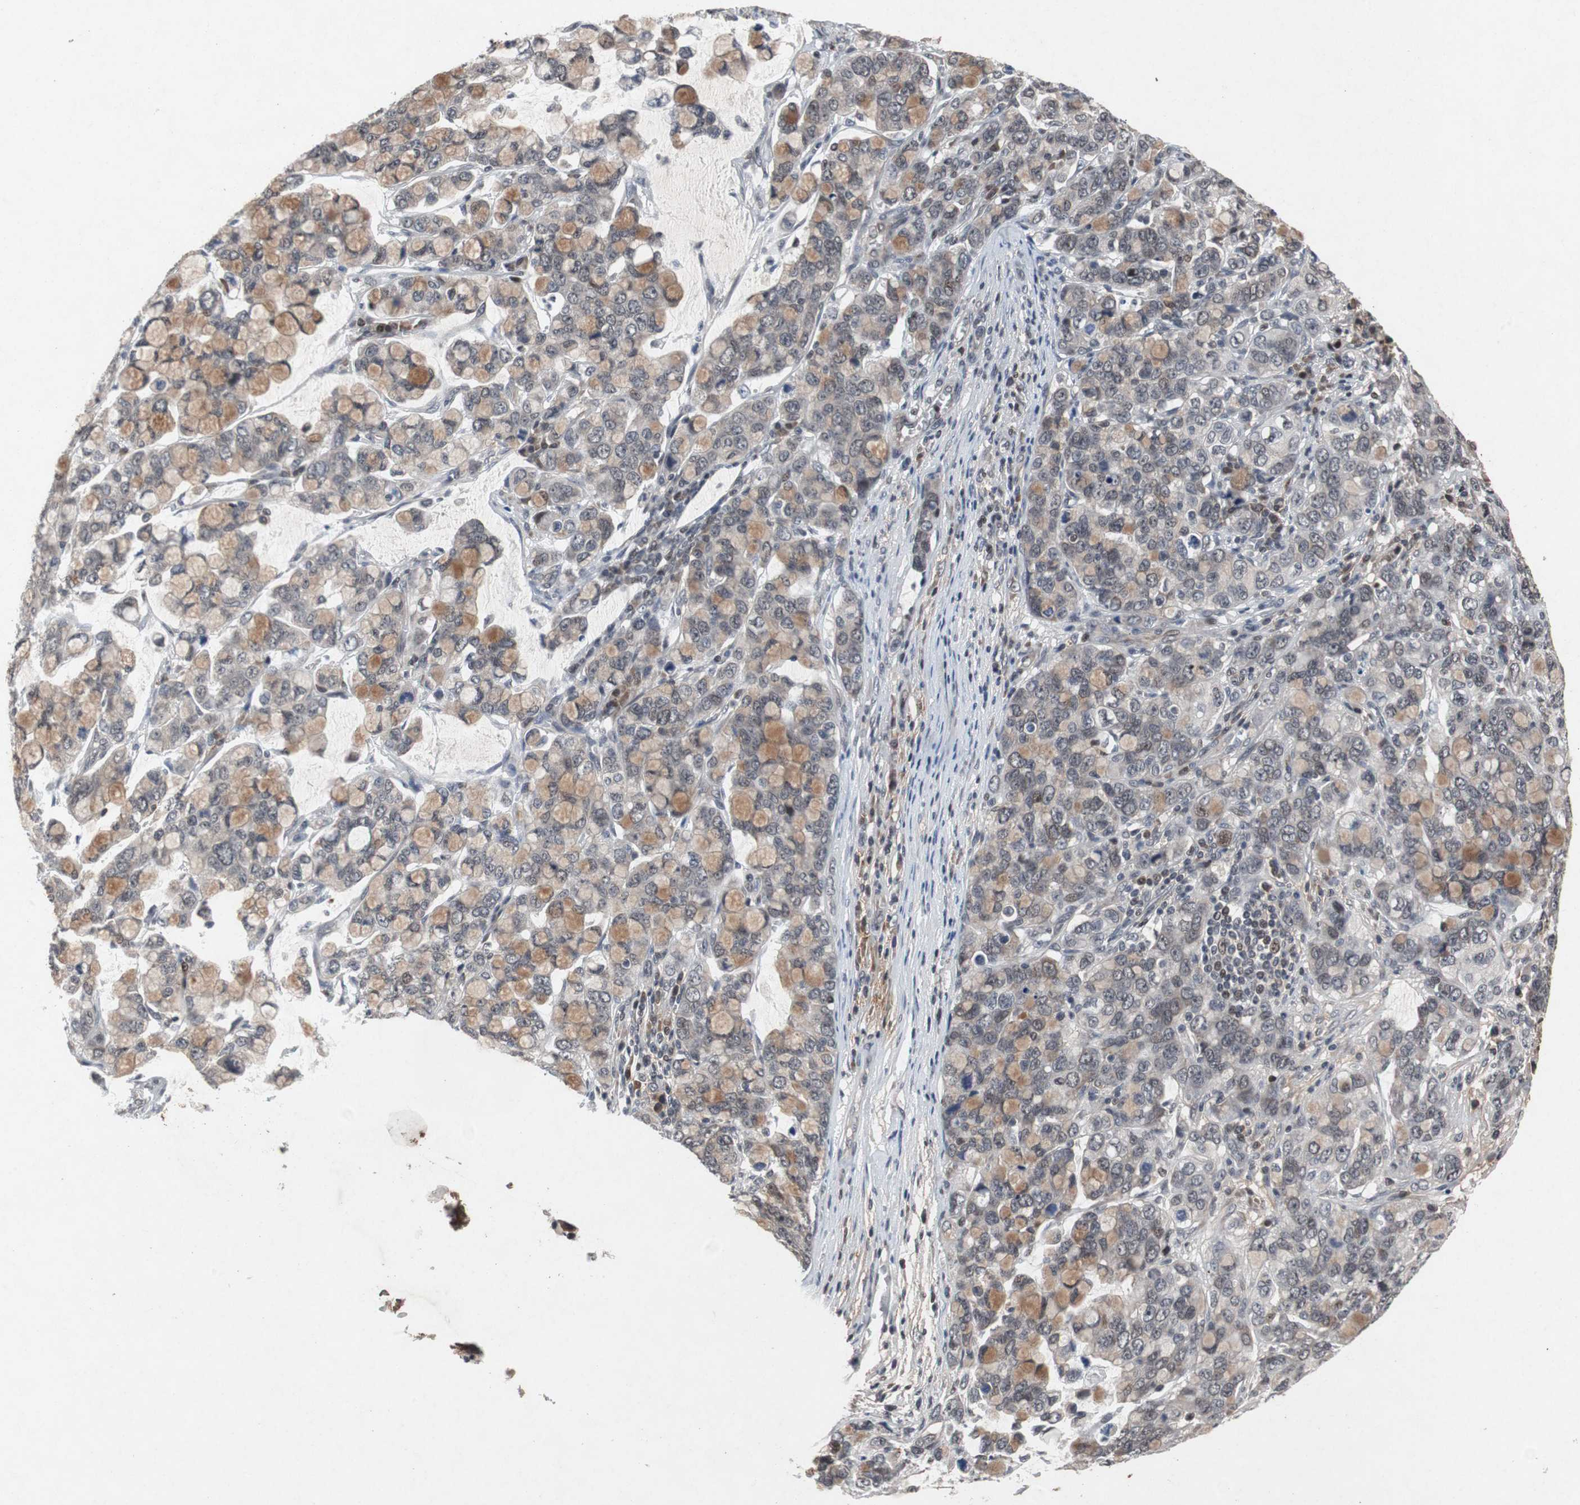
{"staining": {"intensity": "moderate", "quantity": "25%-75%", "location": "cytoplasmic/membranous"}, "tissue": "stomach cancer", "cell_type": "Tumor cells", "image_type": "cancer", "snomed": [{"axis": "morphology", "description": "Adenocarcinoma, NOS"}, {"axis": "topography", "description": "Stomach, lower"}], "caption": "Tumor cells display medium levels of moderate cytoplasmic/membranous positivity in approximately 25%-75% of cells in stomach cancer. (Brightfield microscopy of DAB IHC at high magnification).", "gene": "TP63", "patient": {"sex": "male", "age": 84}}